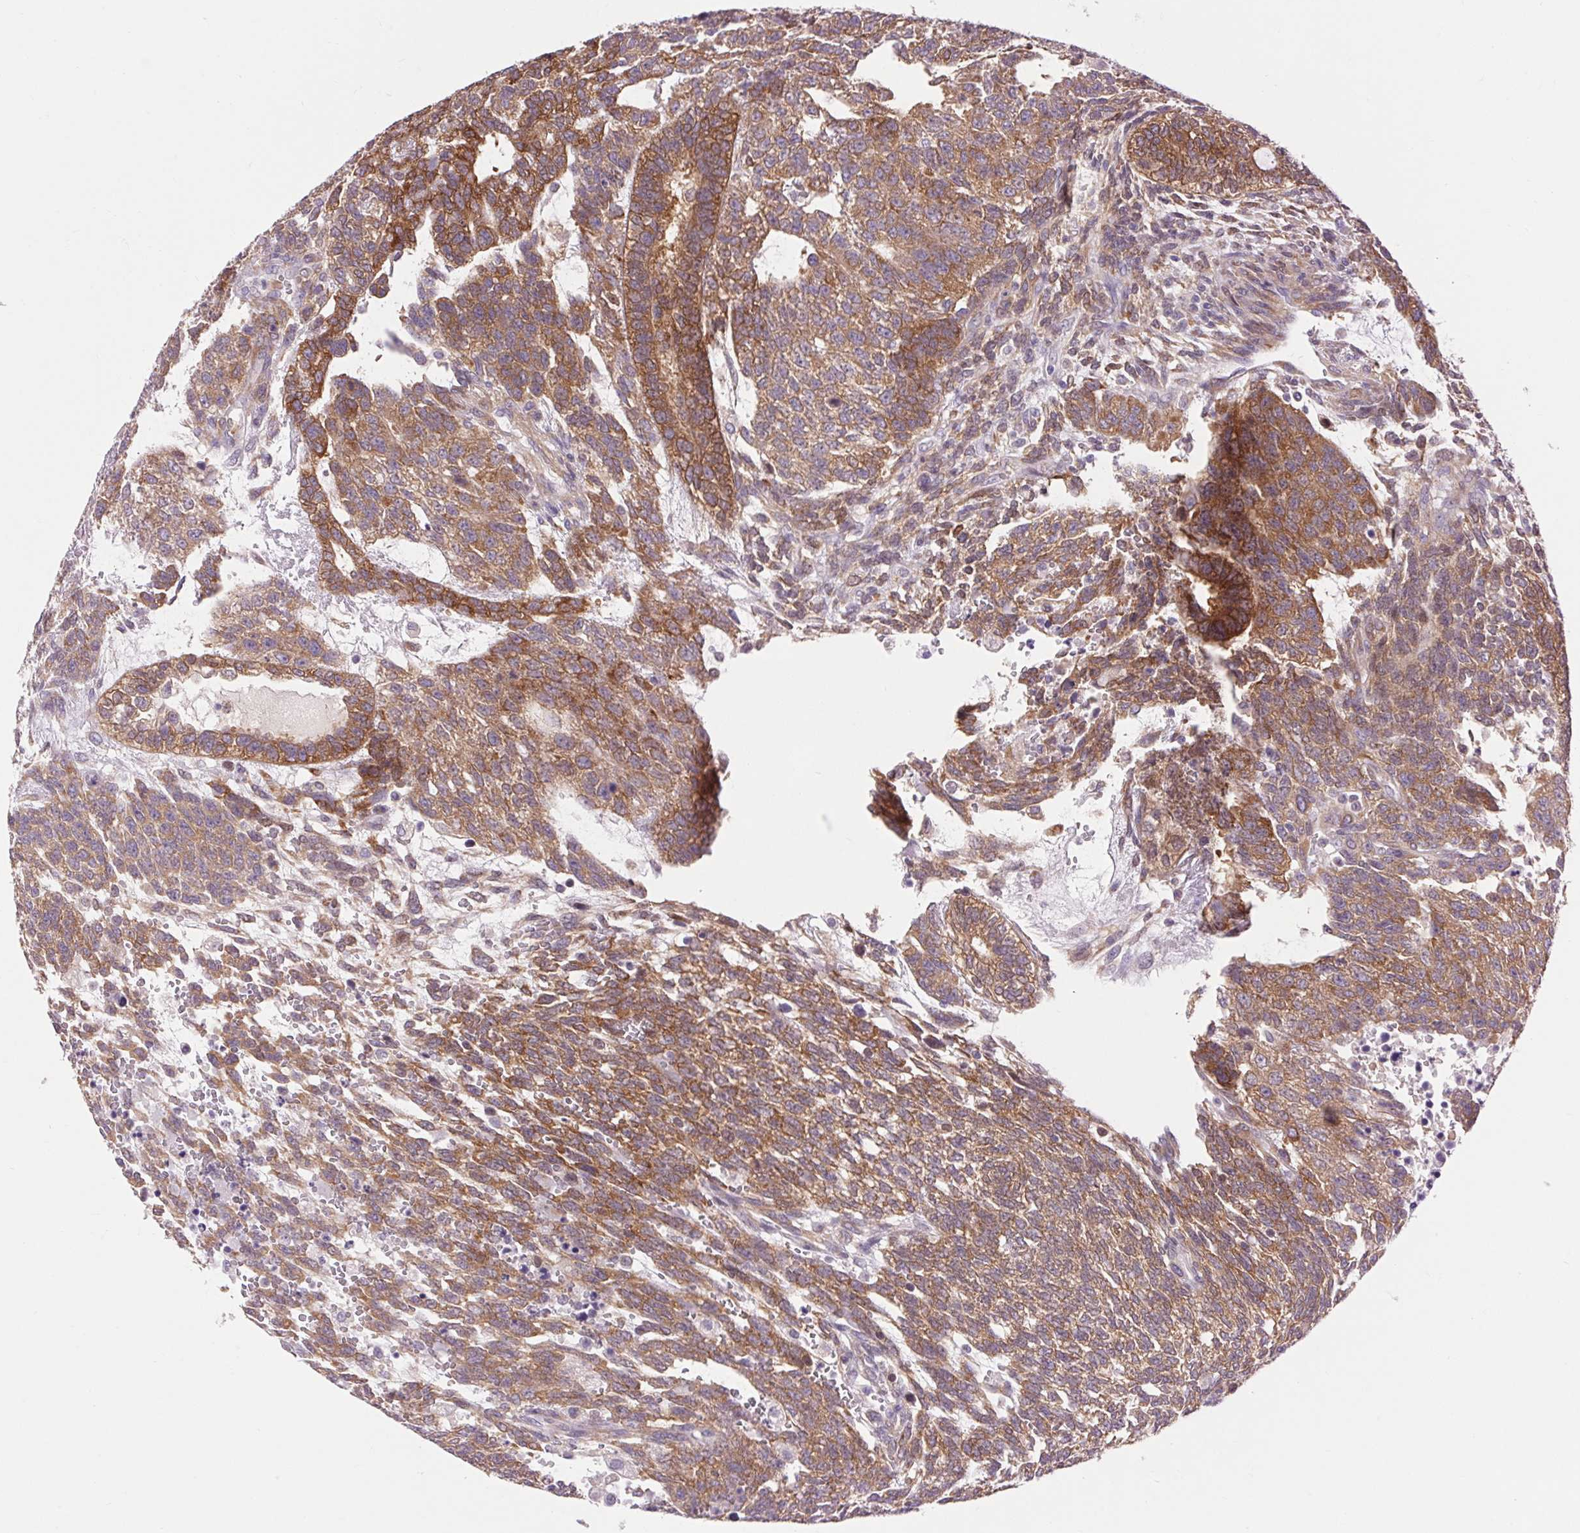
{"staining": {"intensity": "moderate", "quantity": ">75%", "location": "cytoplasmic/membranous"}, "tissue": "testis cancer", "cell_type": "Tumor cells", "image_type": "cancer", "snomed": [{"axis": "morphology", "description": "Carcinoma, Embryonal, NOS"}, {"axis": "topography", "description": "Testis"}], "caption": "Immunohistochemical staining of embryonal carcinoma (testis) exhibits moderate cytoplasmic/membranous protein expression in approximately >75% of tumor cells. Using DAB (3,3'-diaminobenzidine) (brown) and hematoxylin (blue) stains, captured at high magnification using brightfield microscopy.", "gene": "SOWAHC", "patient": {"sex": "male", "age": 23}}